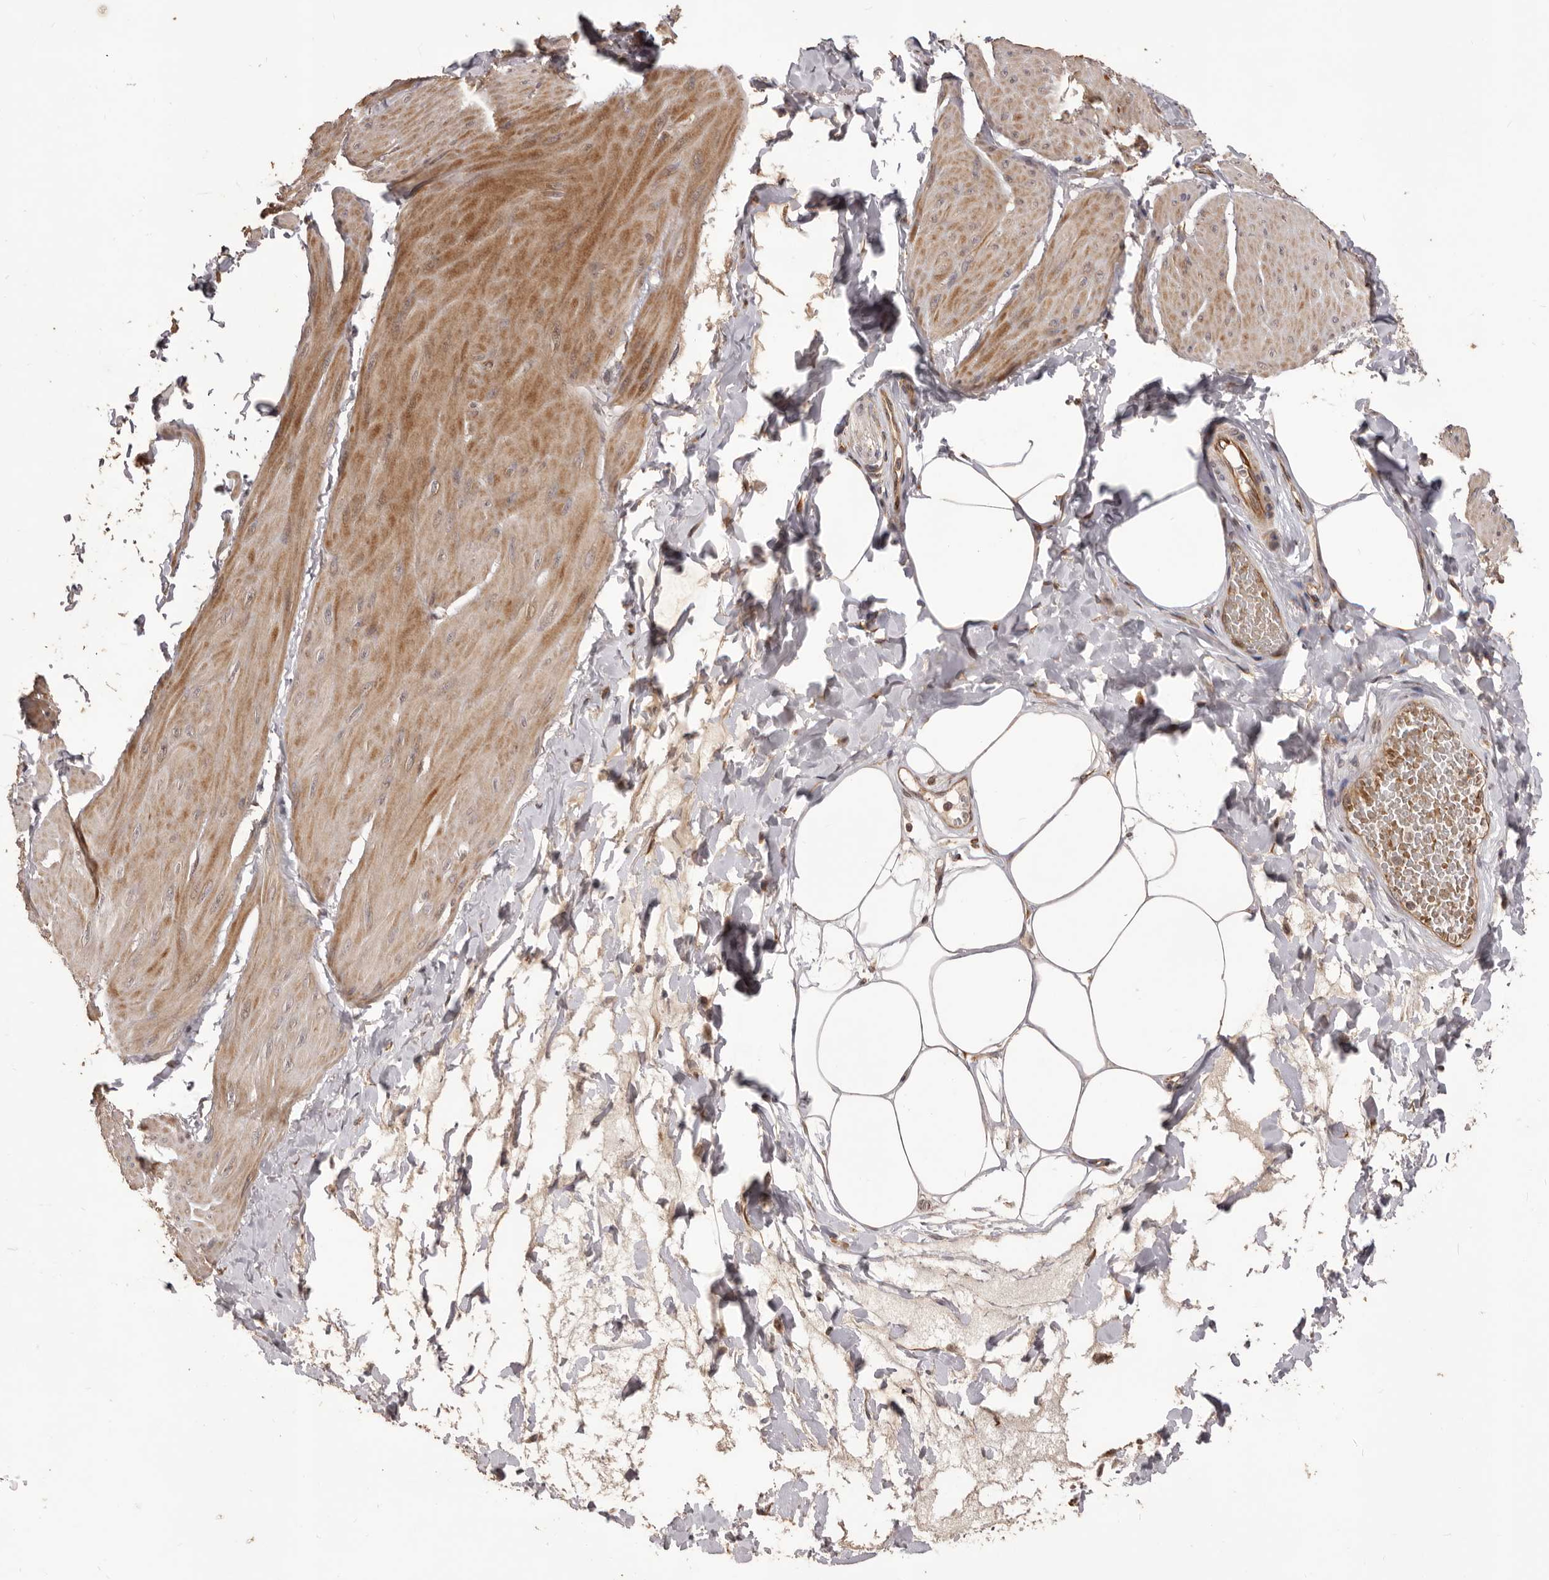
{"staining": {"intensity": "moderate", "quantity": "25%-75%", "location": "cytoplasmic/membranous"}, "tissue": "smooth muscle", "cell_type": "Smooth muscle cells", "image_type": "normal", "snomed": [{"axis": "morphology", "description": "Urothelial carcinoma, High grade"}, {"axis": "topography", "description": "Urinary bladder"}], "caption": "Immunohistochemistry (IHC) micrograph of benign smooth muscle: human smooth muscle stained using immunohistochemistry shows medium levels of moderate protein expression localized specifically in the cytoplasmic/membranous of smooth muscle cells, appearing as a cytoplasmic/membranous brown color.", "gene": "QRSL1", "patient": {"sex": "male", "age": 46}}